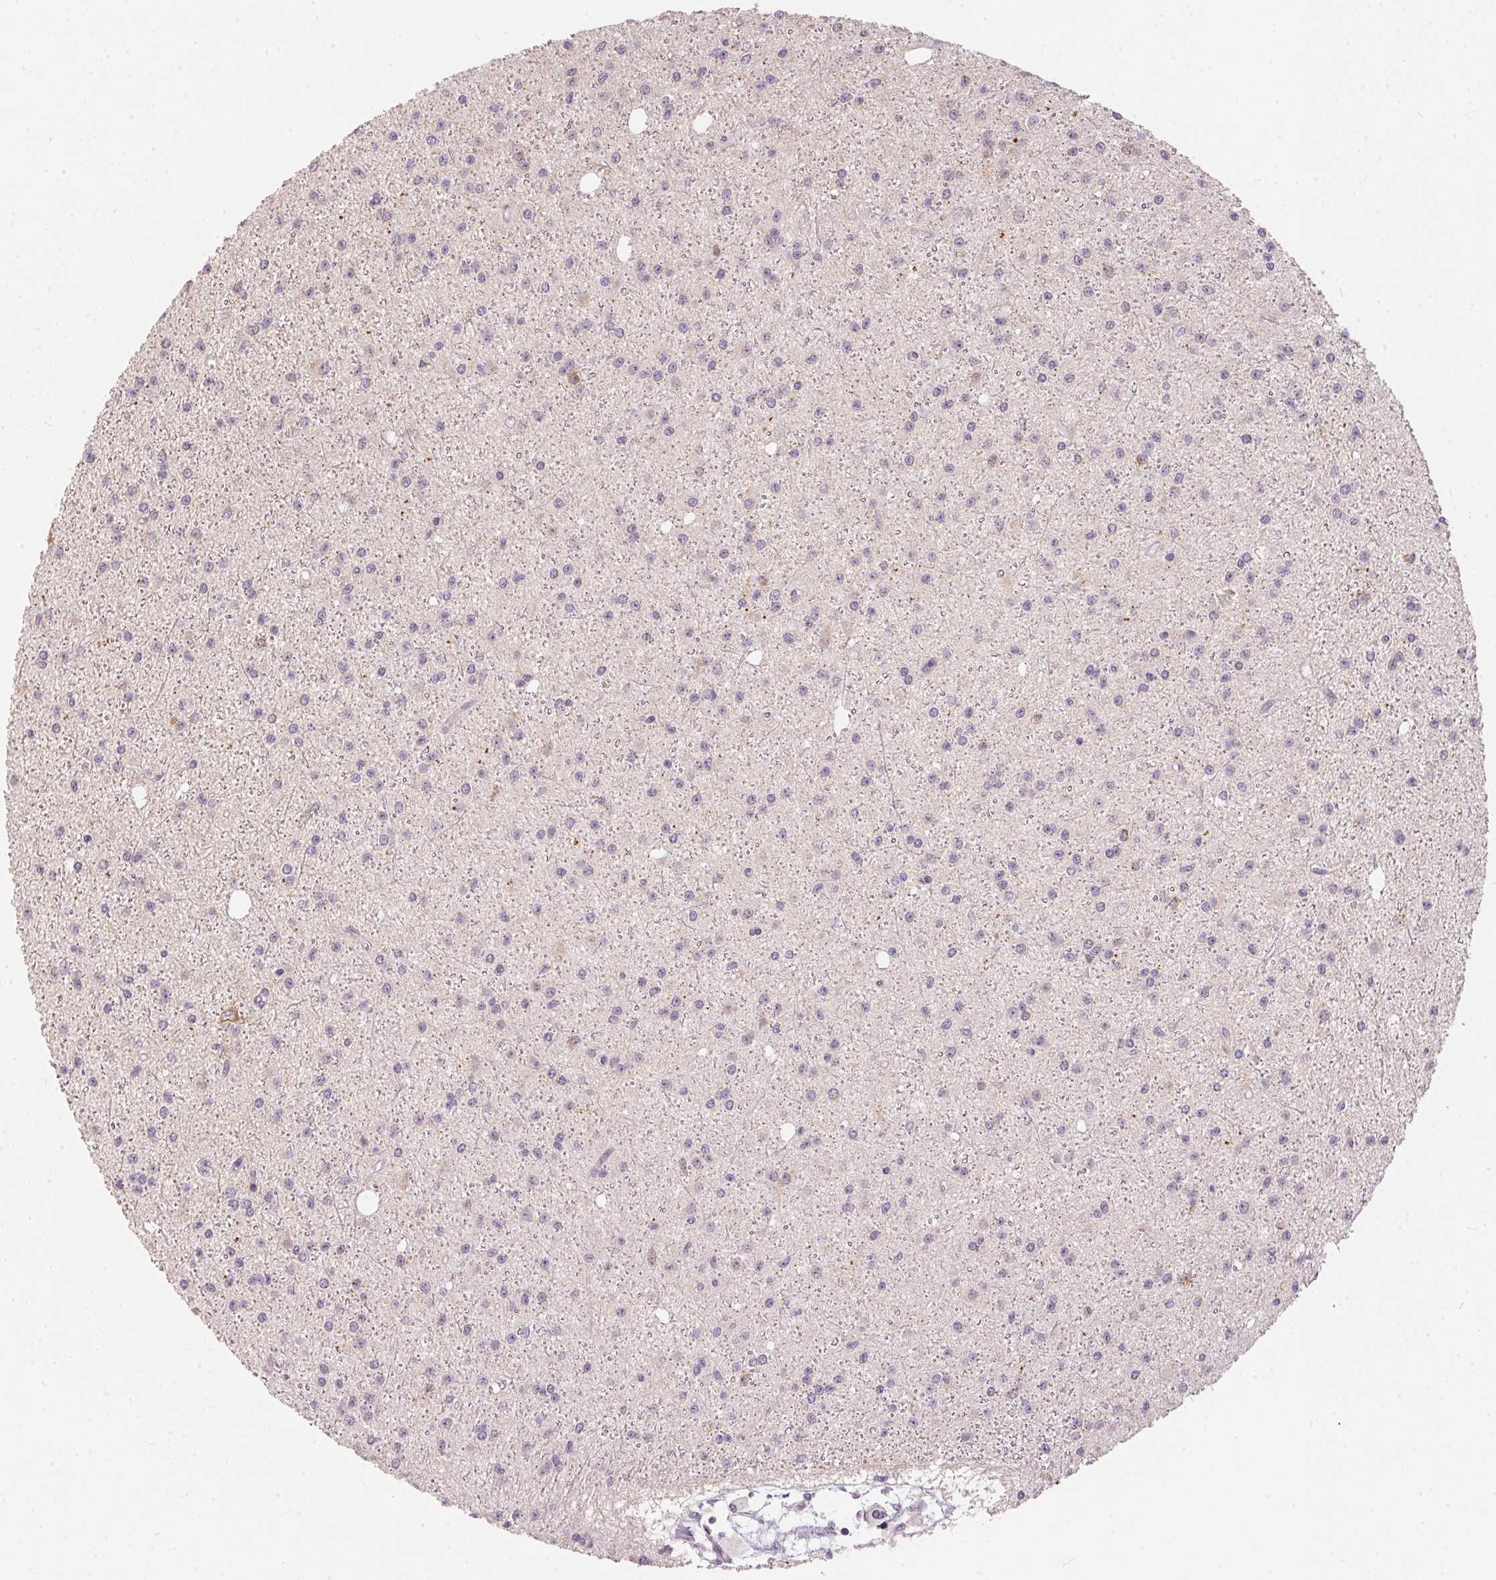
{"staining": {"intensity": "negative", "quantity": "none", "location": "none"}, "tissue": "glioma", "cell_type": "Tumor cells", "image_type": "cancer", "snomed": [{"axis": "morphology", "description": "Glioma, malignant, Low grade"}, {"axis": "topography", "description": "Brain"}], "caption": "Human glioma stained for a protein using immunohistochemistry demonstrates no staining in tumor cells.", "gene": "GDAP1L1", "patient": {"sex": "male", "age": 27}}